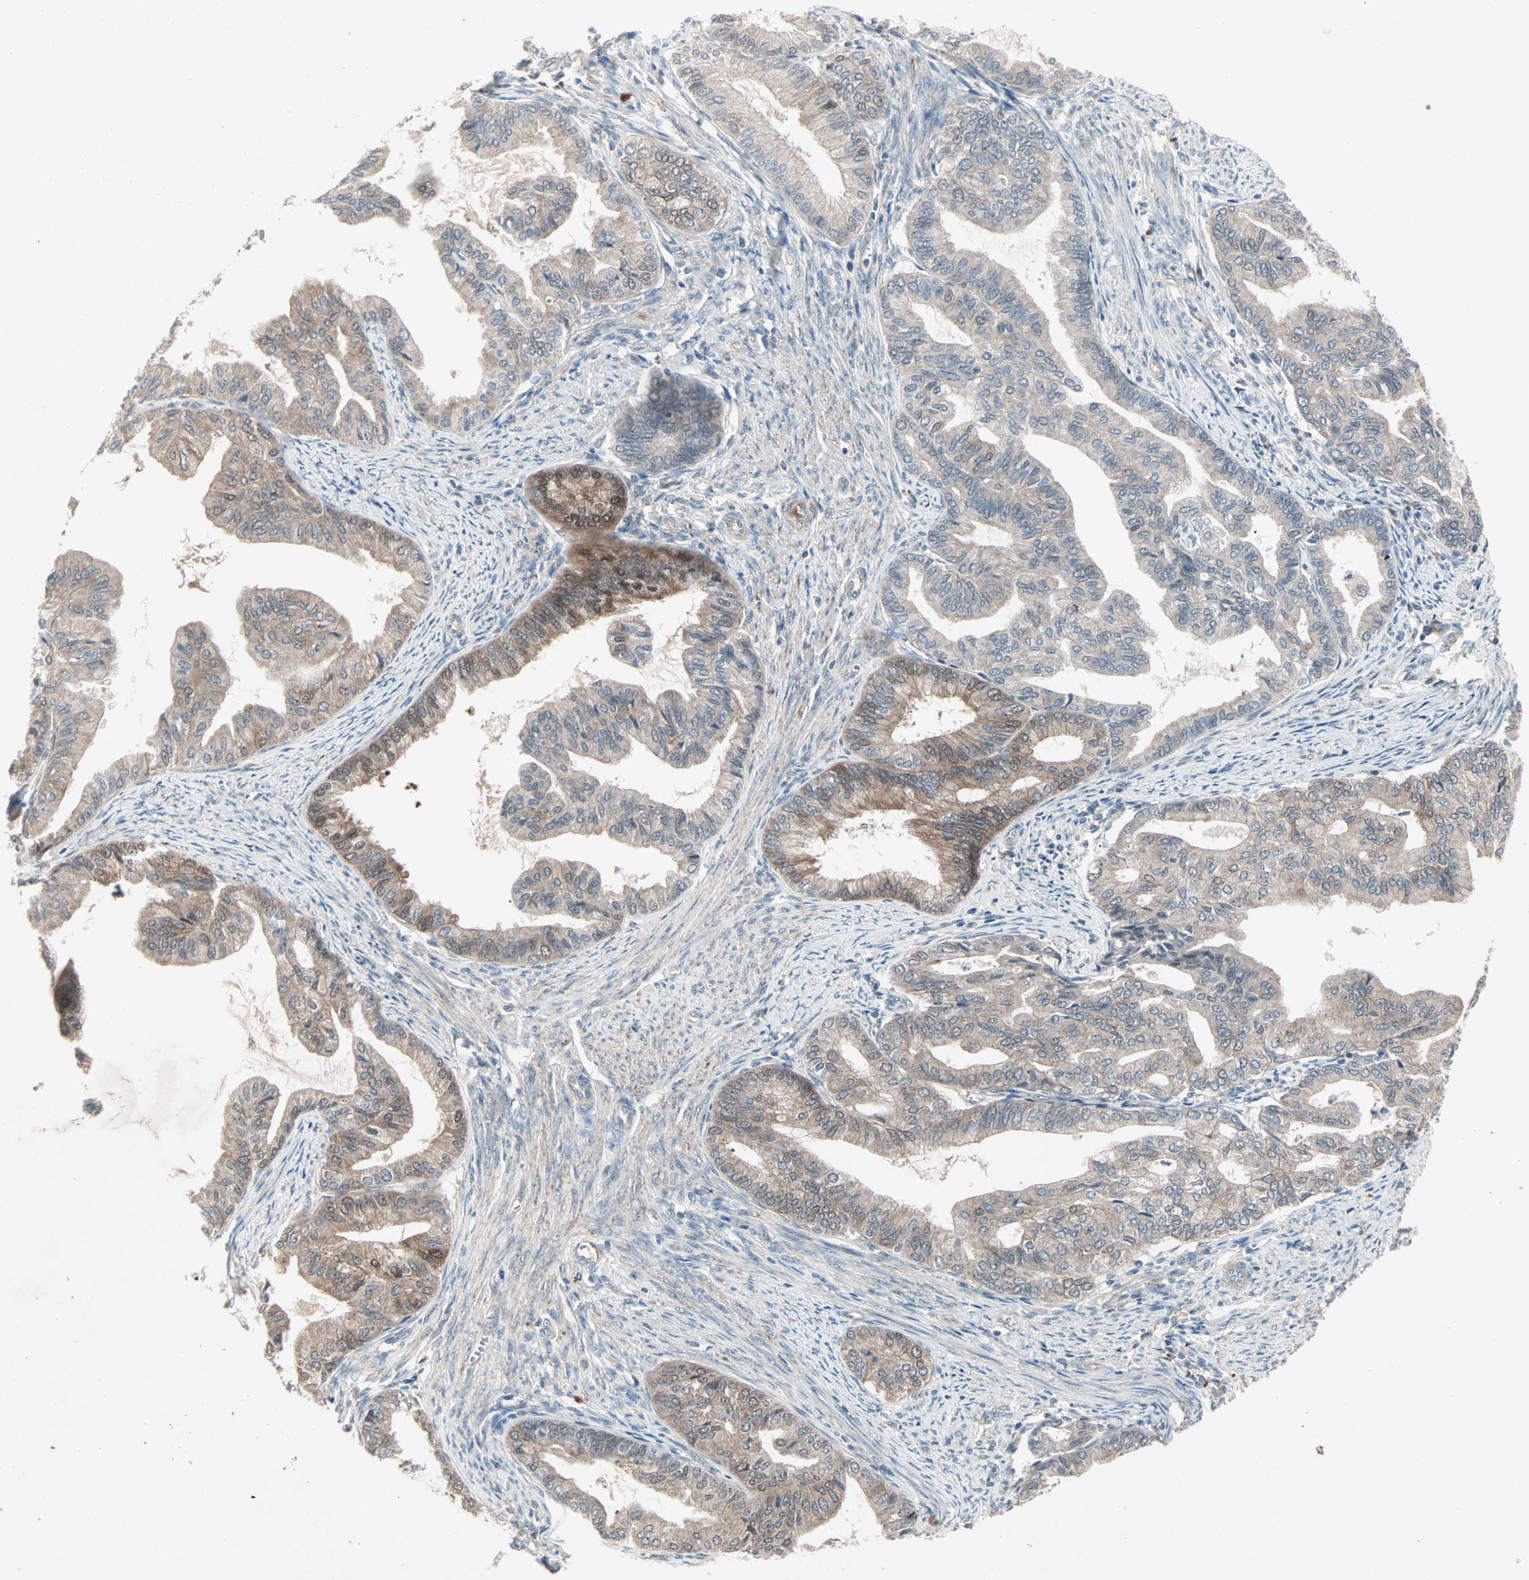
{"staining": {"intensity": "moderate", "quantity": "25%-75%", "location": "cytoplasmic/membranous"}, "tissue": "endometrial cancer", "cell_type": "Tumor cells", "image_type": "cancer", "snomed": [{"axis": "morphology", "description": "Adenocarcinoma, NOS"}, {"axis": "topography", "description": "Endometrium"}], "caption": "Endometrial cancer (adenocarcinoma) stained with DAB immunohistochemistry exhibits medium levels of moderate cytoplasmic/membranous expression in about 25%-75% of tumor cells.", "gene": "JMJD7-PLA2G4B", "patient": {"sex": "female", "age": 86}}